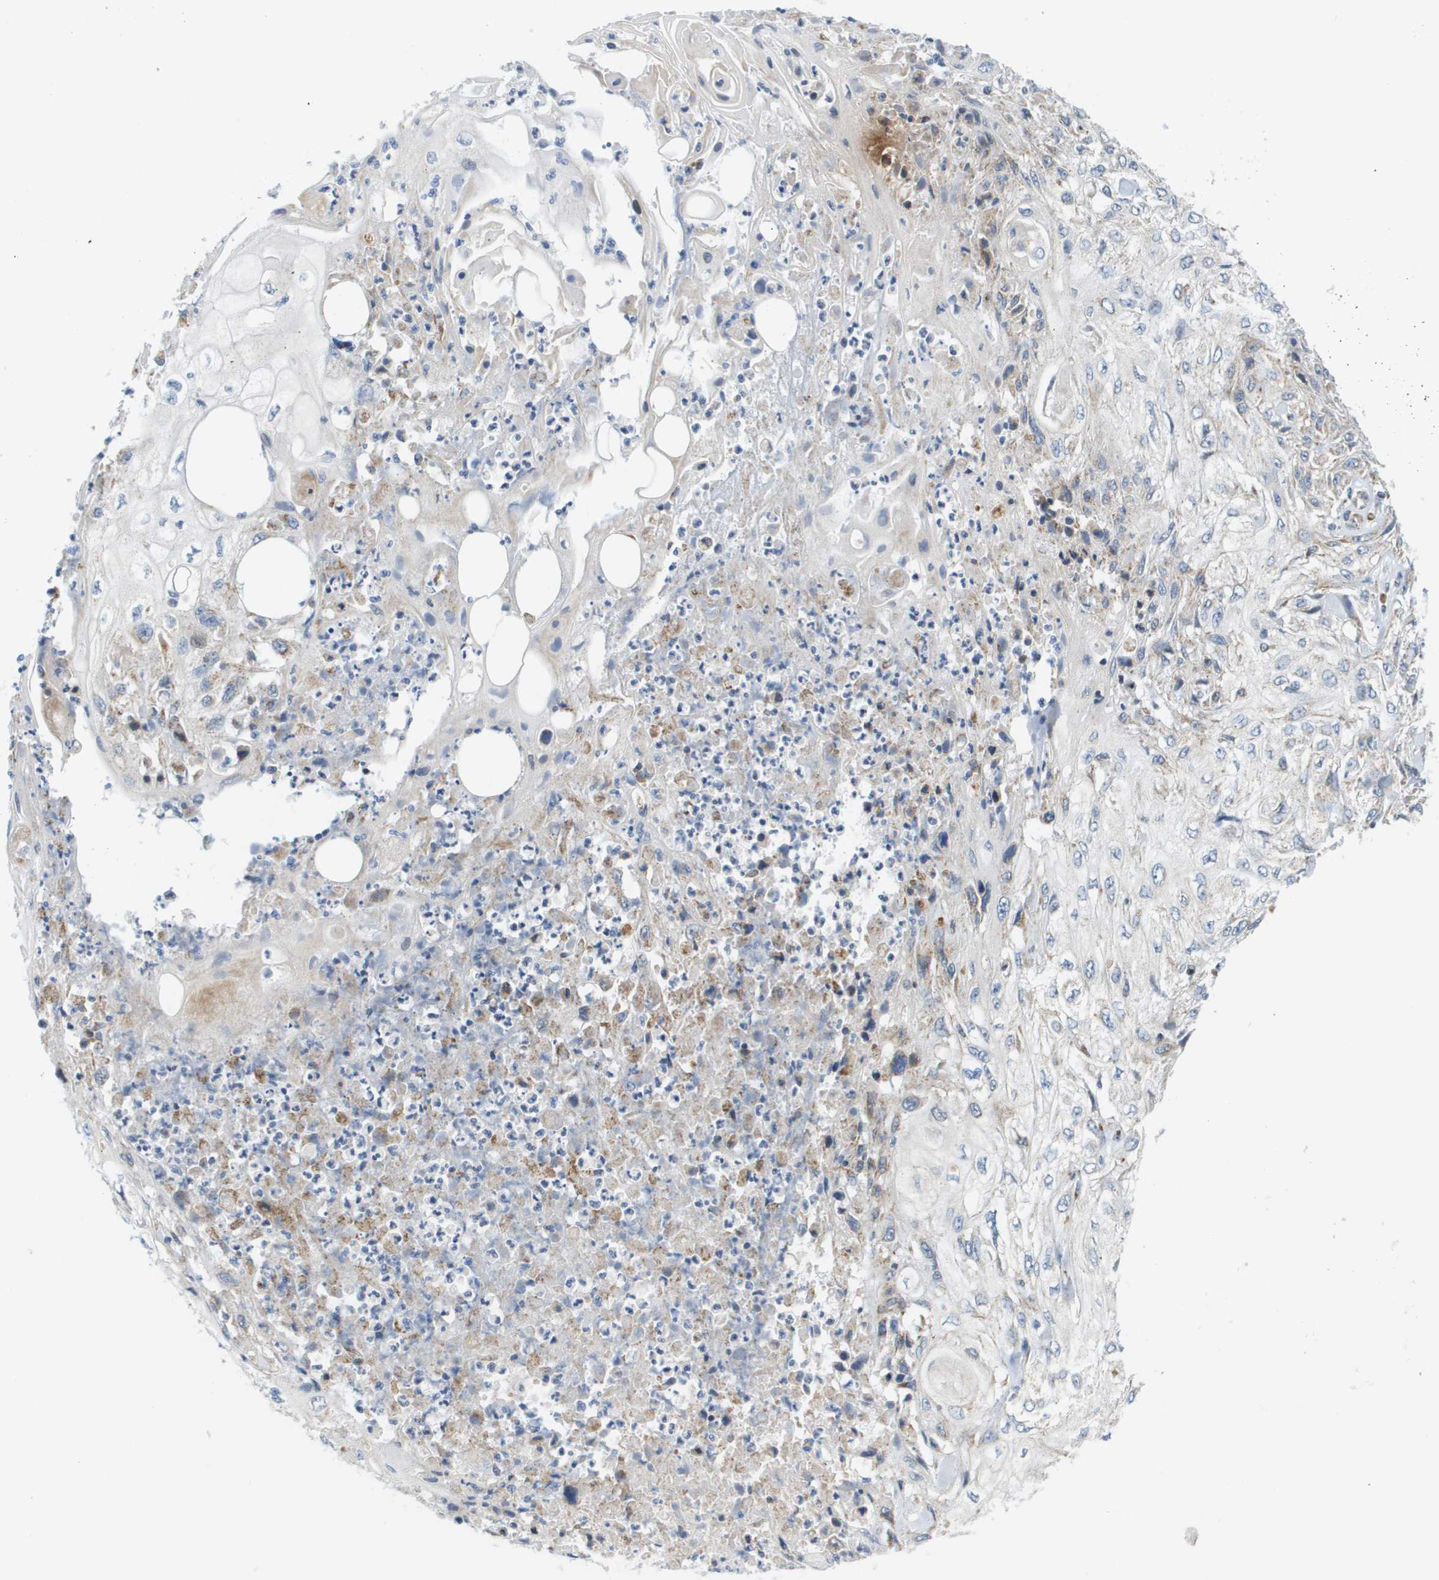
{"staining": {"intensity": "weak", "quantity": "25%-75%", "location": "cytoplasmic/membranous"}, "tissue": "skin cancer", "cell_type": "Tumor cells", "image_type": "cancer", "snomed": [{"axis": "morphology", "description": "Squamous cell carcinoma, NOS"}, {"axis": "topography", "description": "Skin"}], "caption": "Immunohistochemical staining of skin cancer displays low levels of weak cytoplasmic/membranous expression in approximately 25%-75% of tumor cells.", "gene": "KRT23", "patient": {"sex": "male", "age": 75}}